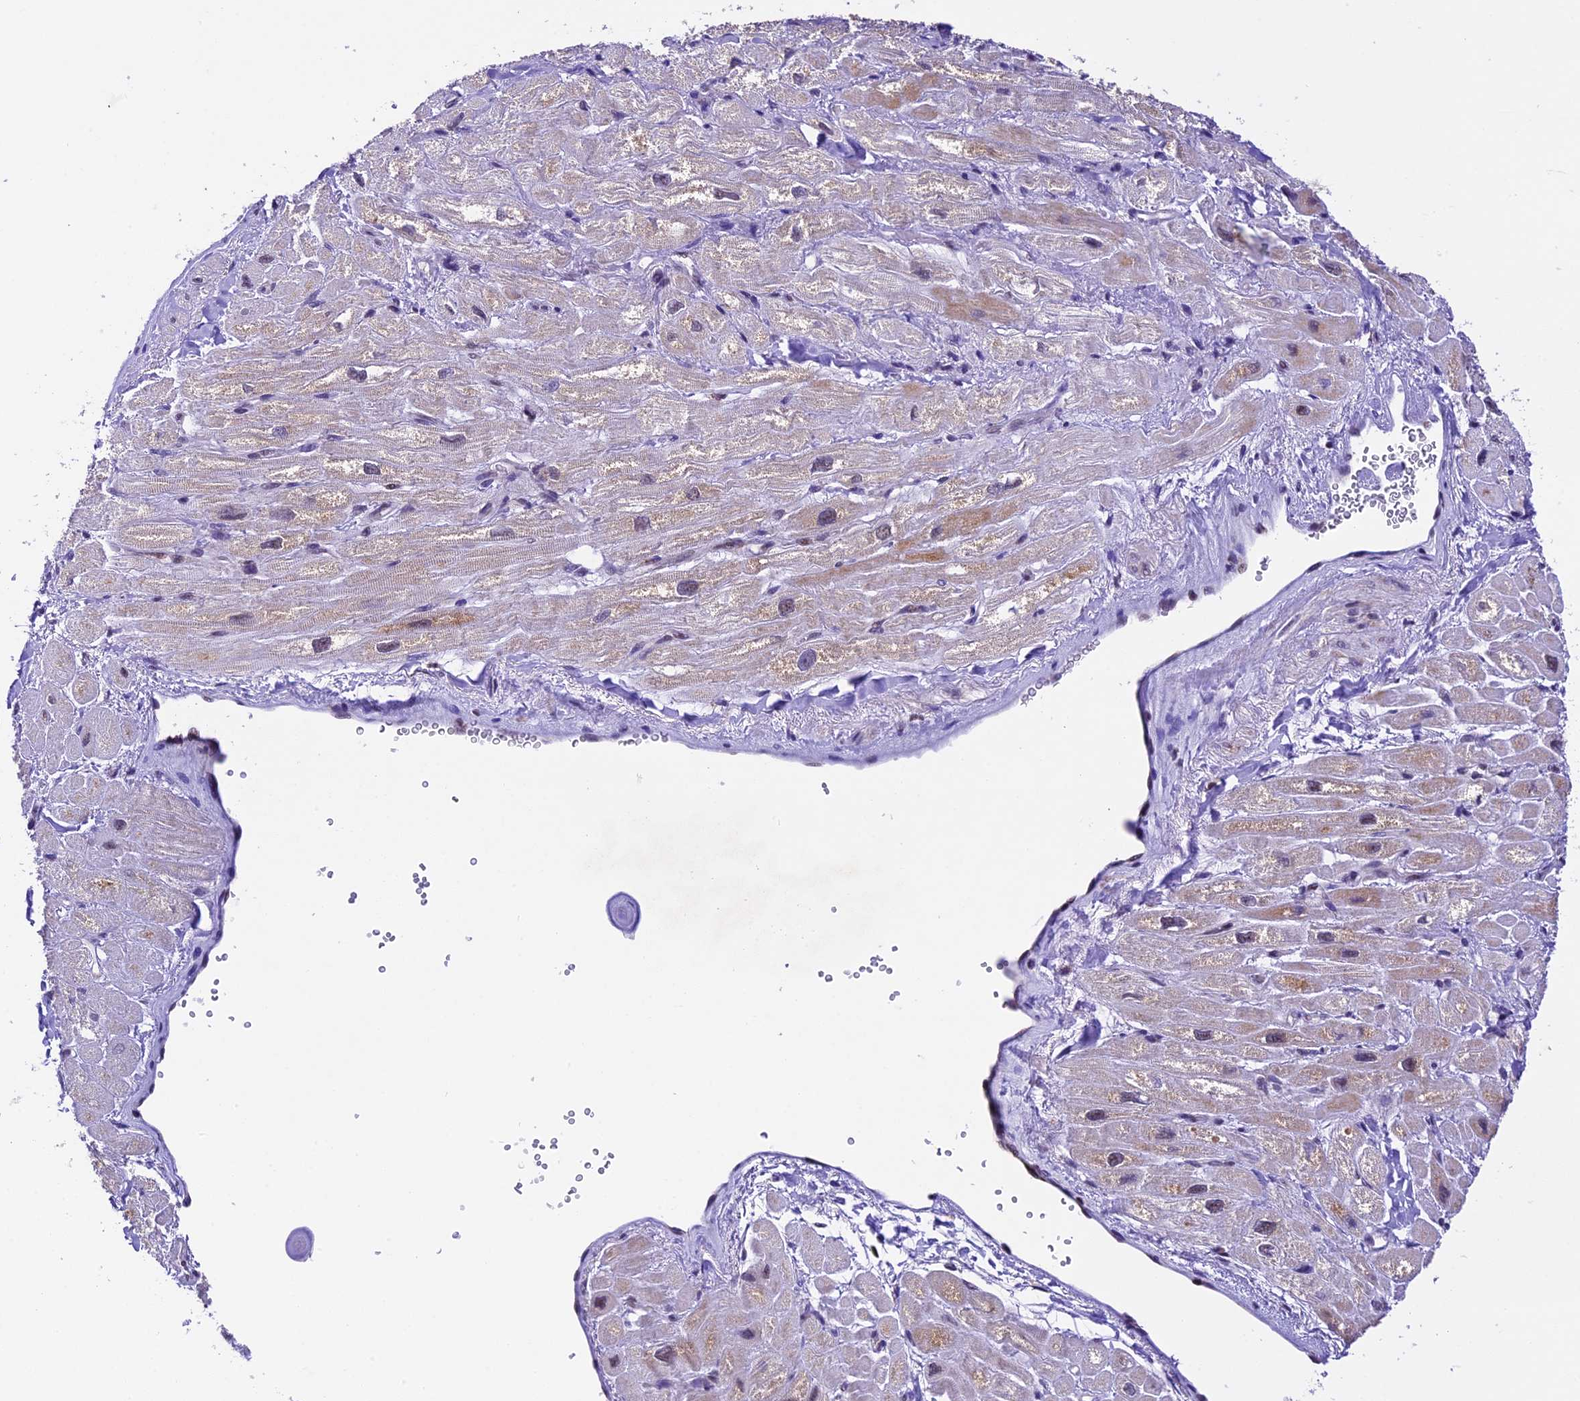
{"staining": {"intensity": "weak", "quantity": "25%-75%", "location": "cytoplasmic/membranous,nuclear"}, "tissue": "heart muscle", "cell_type": "Cardiomyocytes", "image_type": "normal", "snomed": [{"axis": "morphology", "description": "Normal tissue, NOS"}, {"axis": "topography", "description": "Heart"}], "caption": "Cardiomyocytes reveal low levels of weak cytoplasmic/membranous,nuclear staining in about 25%-75% of cells in benign heart muscle.", "gene": "CARS2", "patient": {"sex": "male", "age": 65}}